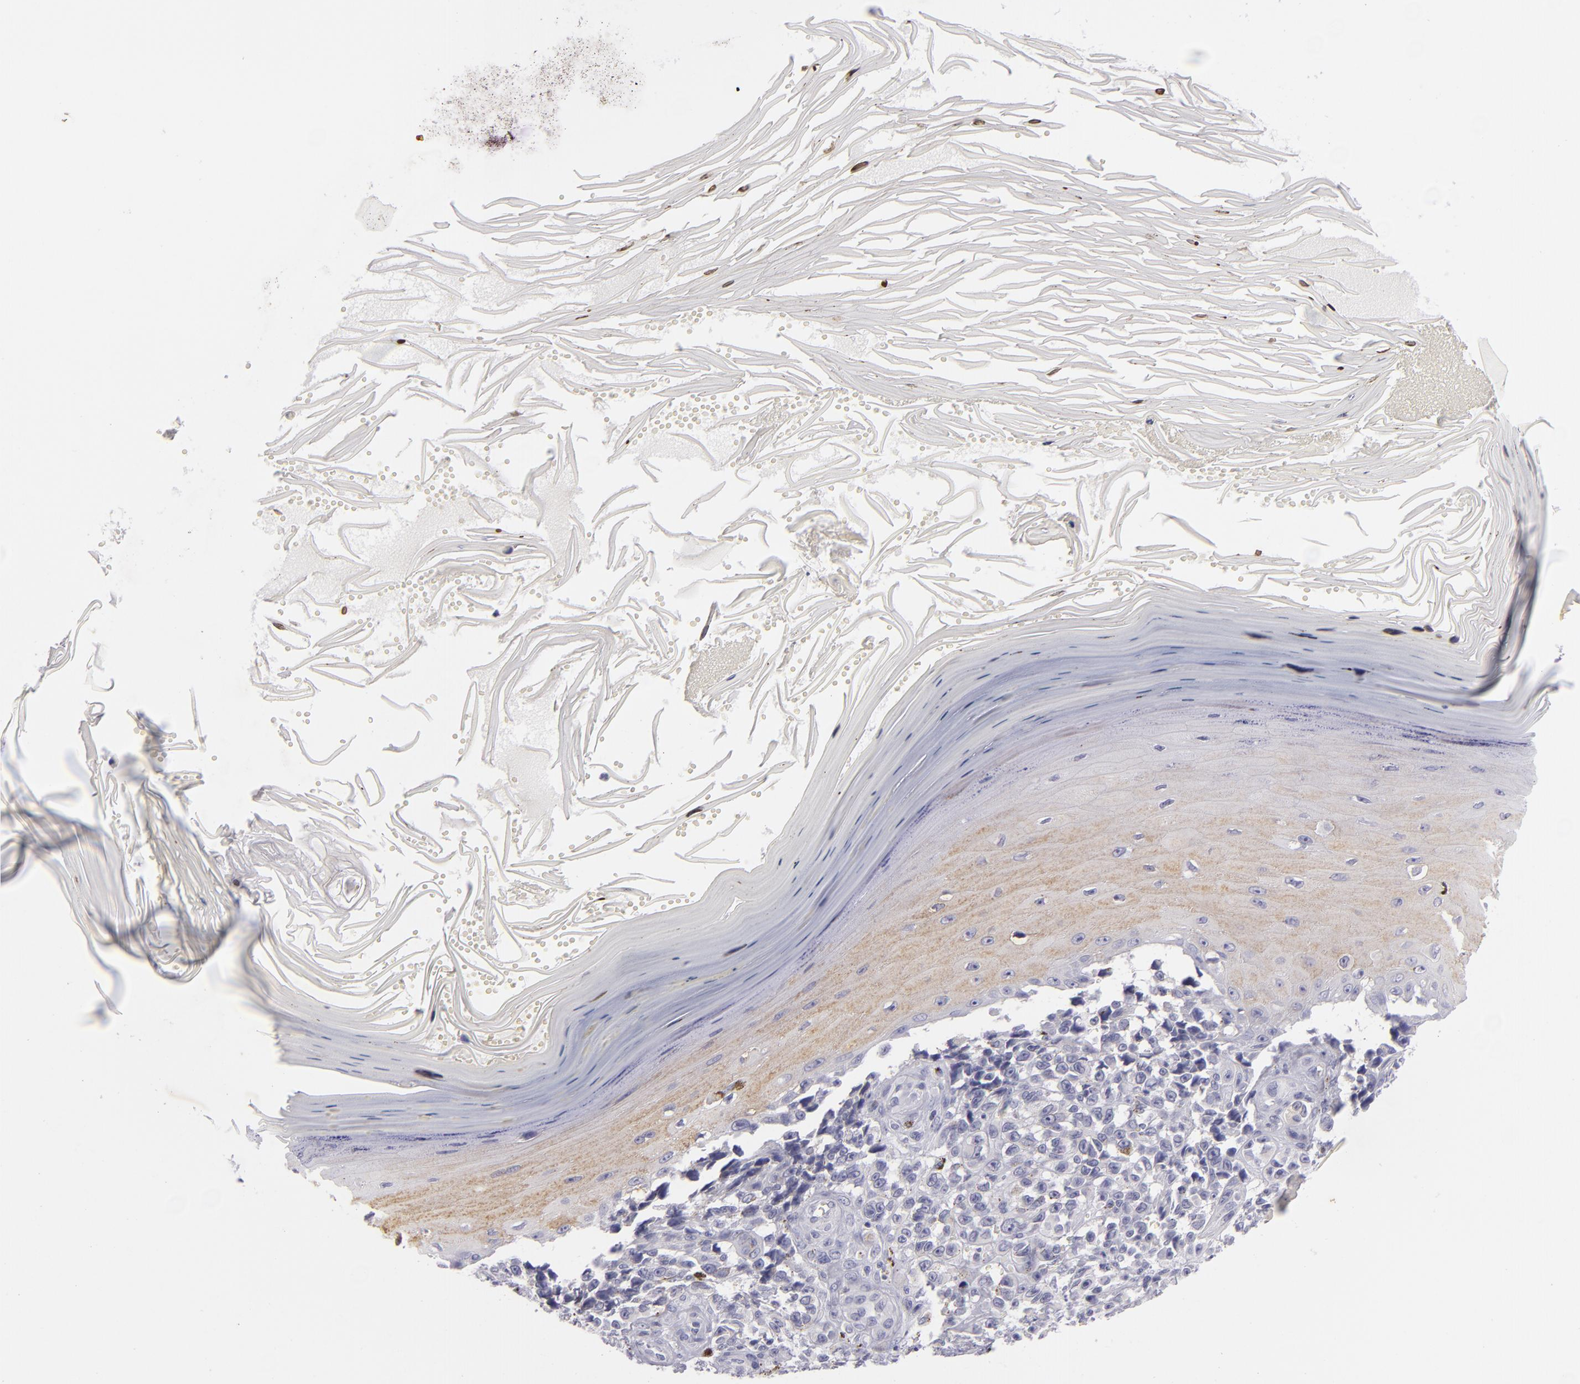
{"staining": {"intensity": "negative", "quantity": "none", "location": "none"}, "tissue": "melanoma", "cell_type": "Tumor cells", "image_type": "cancer", "snomed": [{"axis": "morphology", "description": "Malignant melanoma, NOS"}, {"axis": "topography", "description": "Skin"}], "caption": "Immunohistochemical staining of human melanoma exhibits no significant expression in tumor cells.", "gene": "TNNC1", "patient": {"sex": "female", "age": 82}}